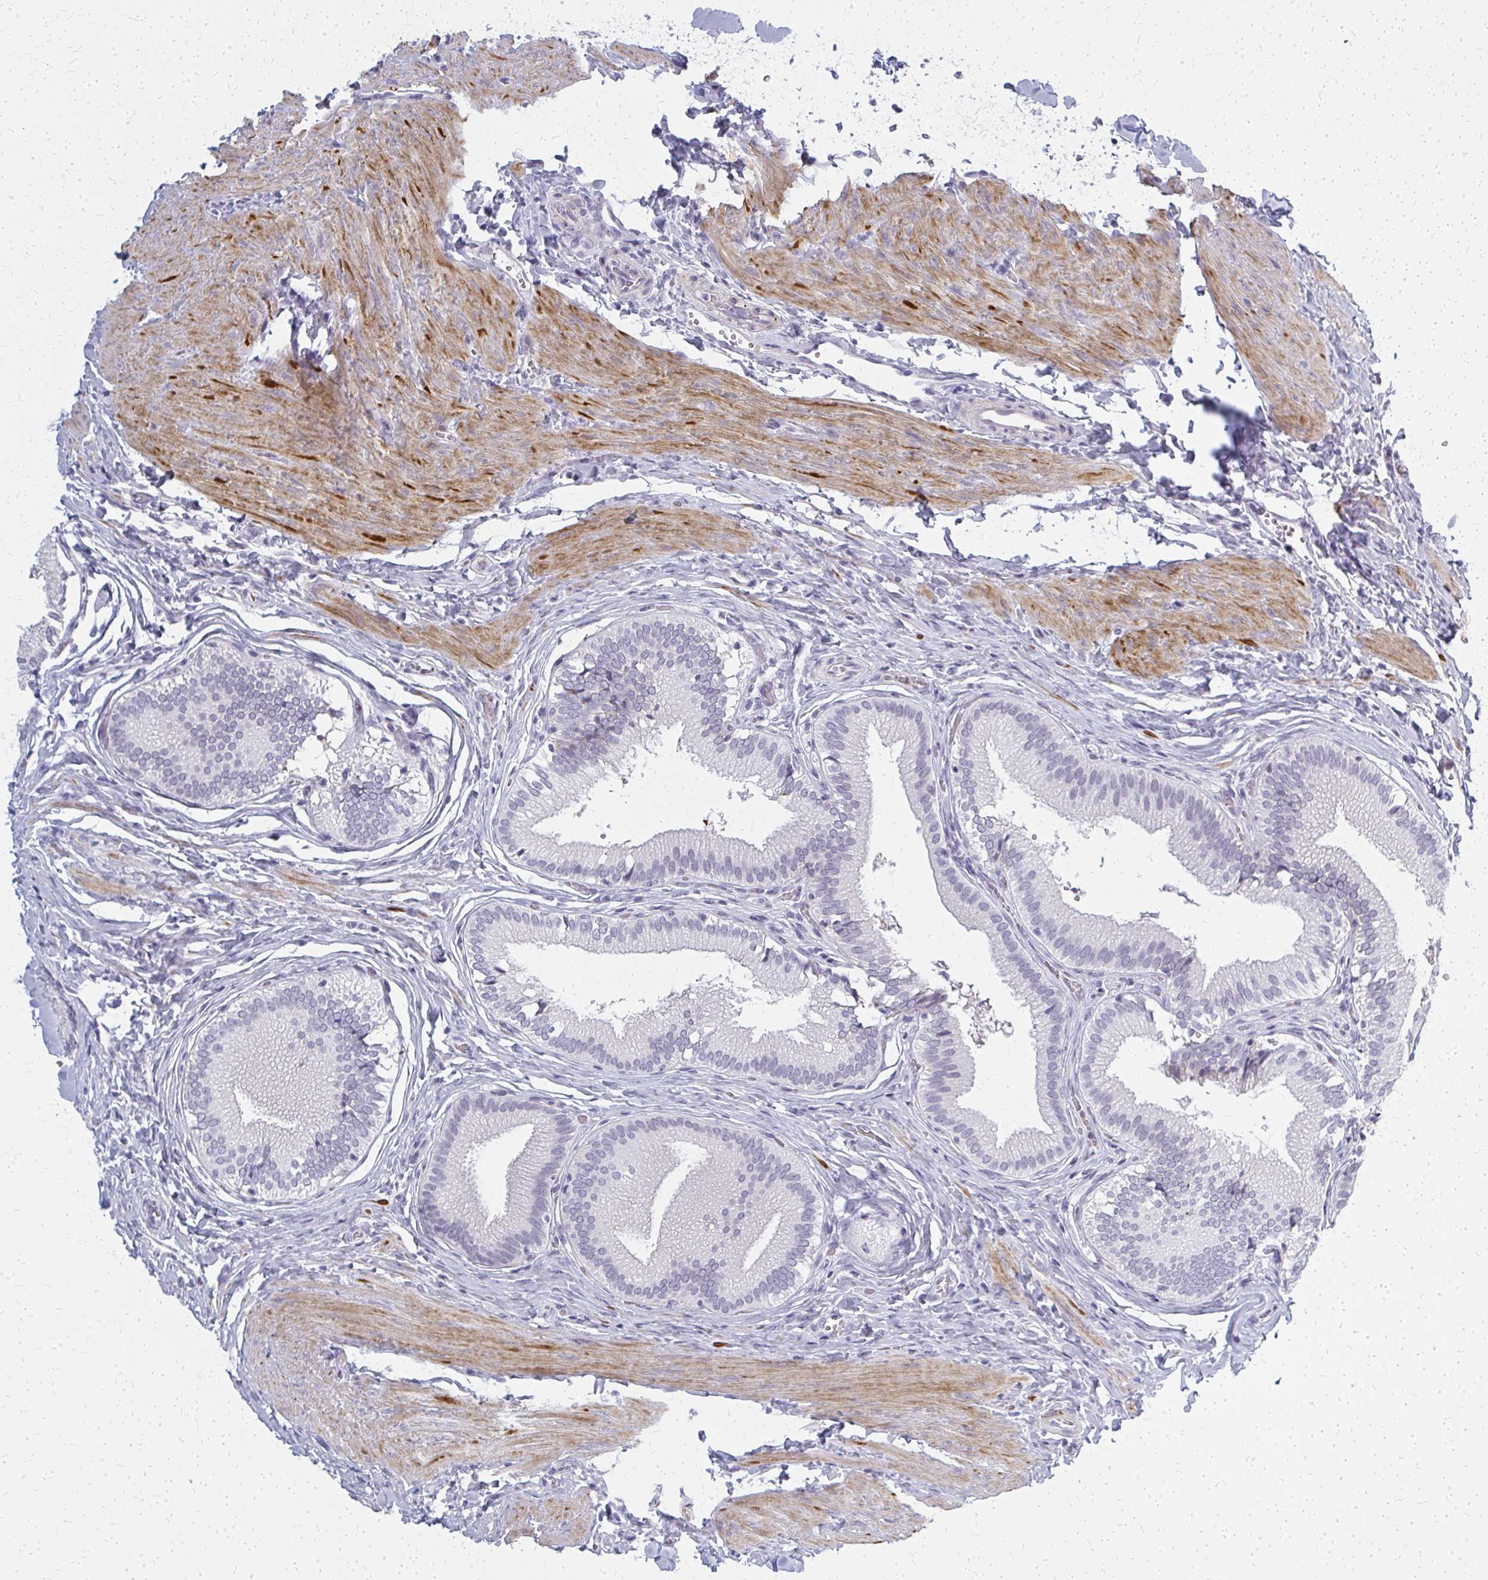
{"staining": {"intensity": "negative", "quantity": "none", "location": "none"}, "tissue": "gallbladder", "cell_type": "Glandular cells", "image_type": "normal", "snomed": [{"axis": "morphology", "description": "Normal tissue, NOS"}, {"axis": "topography", "description": "Gallbladder"}, {"axis": "topography", "description": "Peripheral nerve tissue"}], "caption": "Immunohistochemical staining of benign human gallbladder reveals no significant expression in glandular cells.", "gene": "CASQ2", "patient": {"sex": "male", "age": 17}}